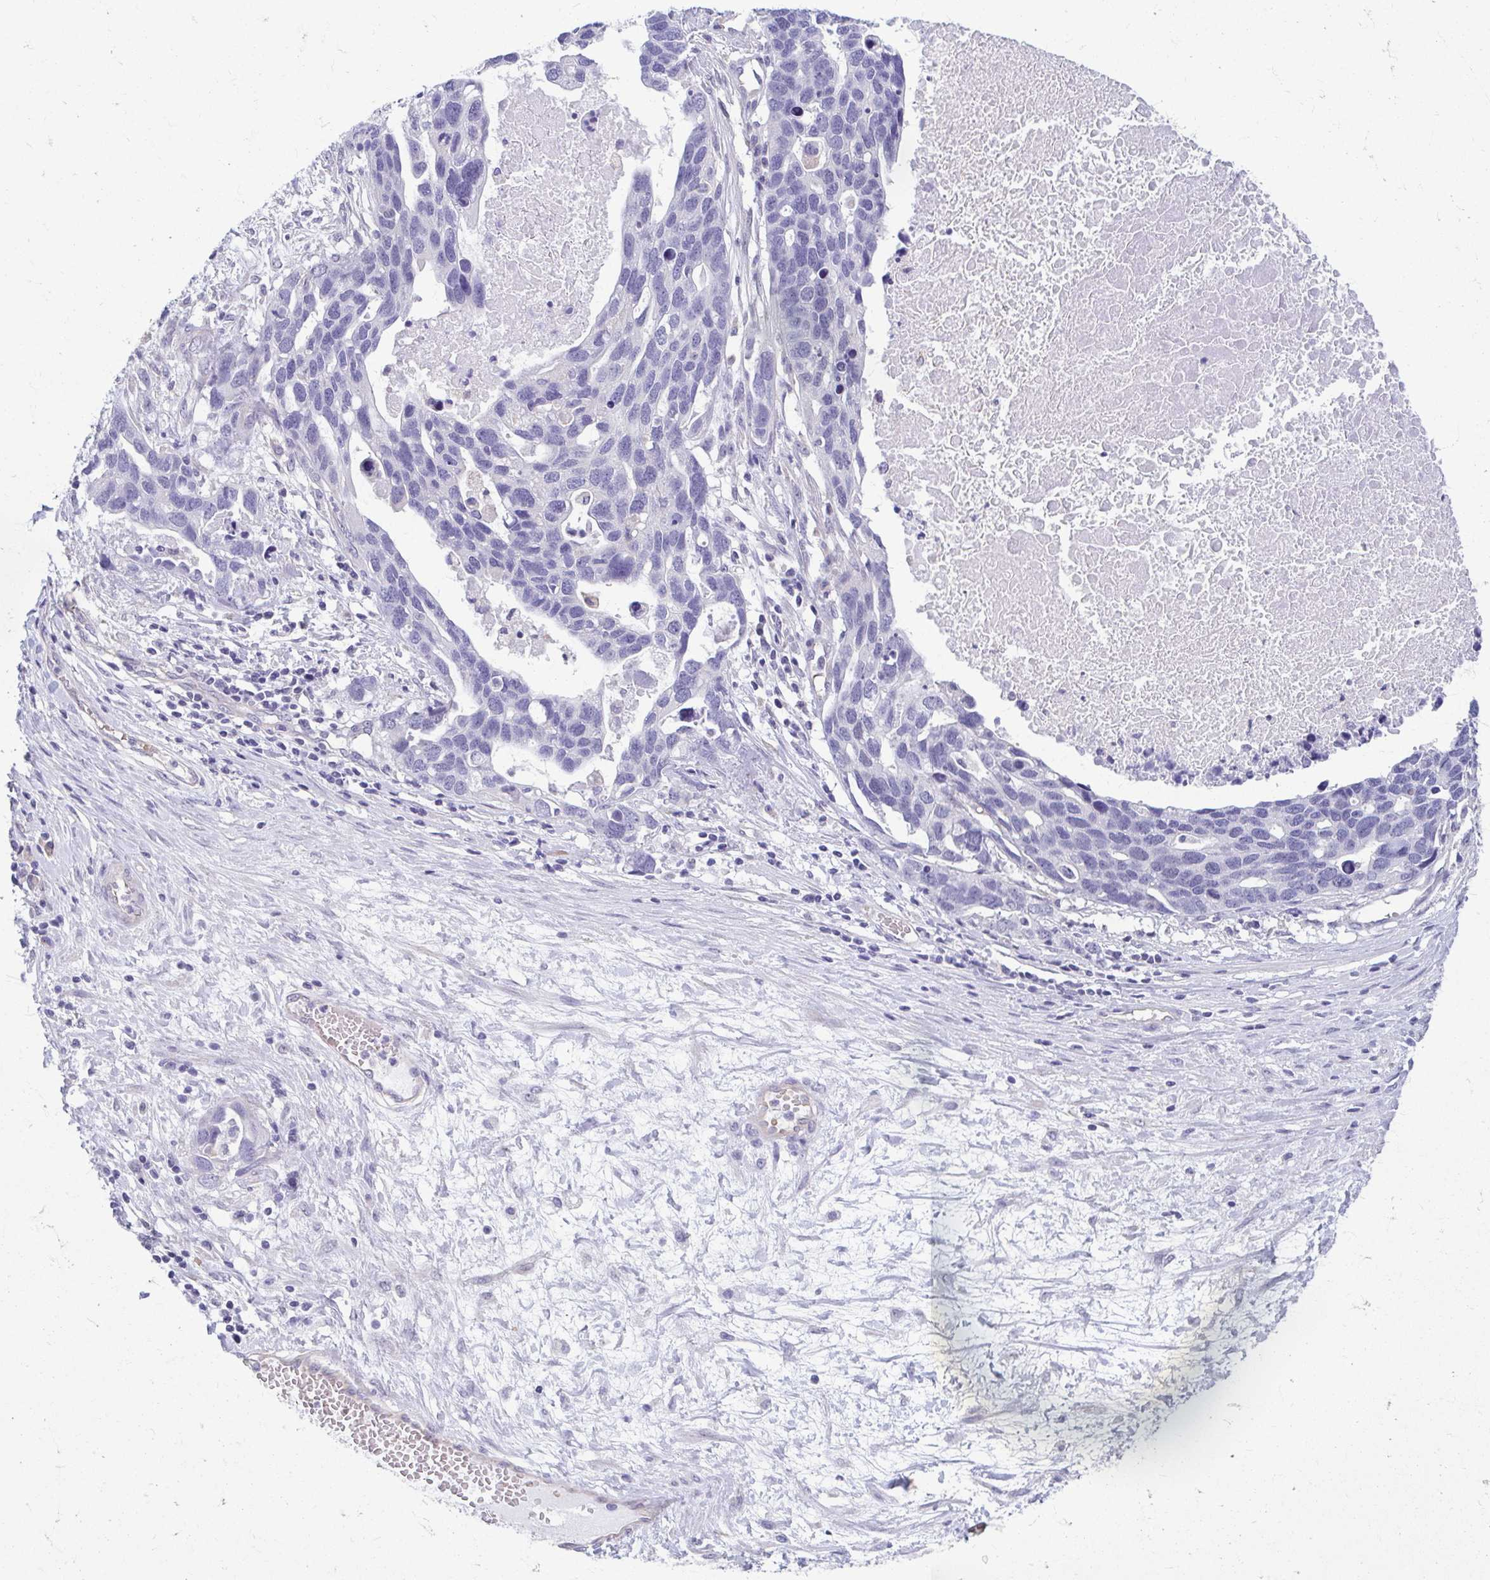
{"staining": {"intensity": "negative", "quantity": "none", "location": "none"}, "tissue": "ovarian cancer", "cell_type": "Tumor cells", "image_type": "cancer", "snomed": [{"axis": "morphology", "description": "Cystadenocarcinoma, serous, NOS"}, {"axis": "topography", "description": "Ovary"}], "caption": "The histopathology image demonstrates no staining of tumor cells in ovarian serous cystadenocarcinoma.", "gene": "MORC4", "patient": {"sex": "female", "age": 54}}